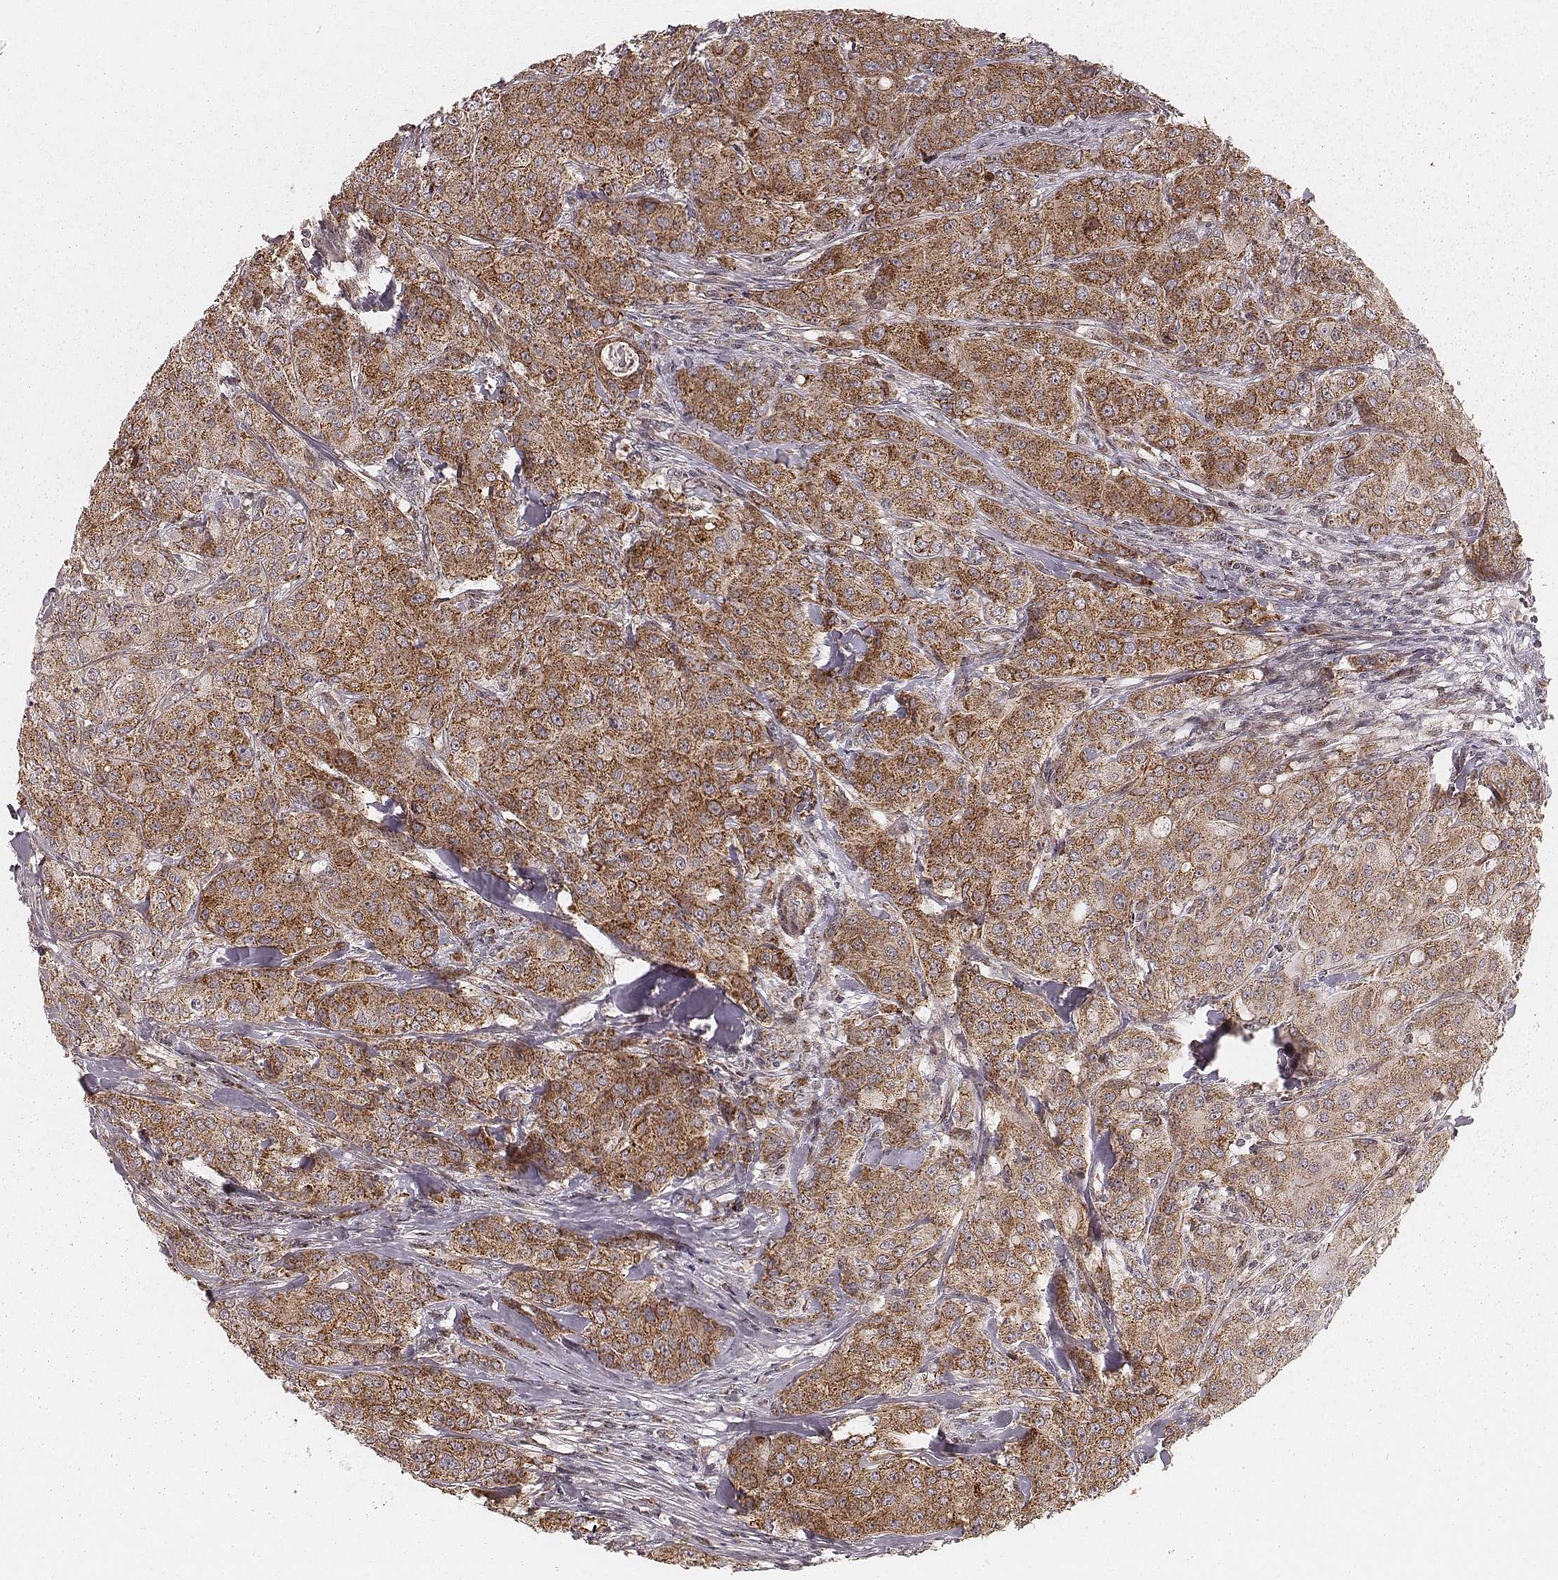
{"staining": {"intensity": "moderate", "quantity": ">75%", "location": "cytoplasmic/membranous"}, "tissue": "breast cancer", "cell_type": "Tumor cells", "image_type": "cancer", "snomed": [{"axis": "morphology", "description": "Duct carcinoma"}, {"axis": "topography", "description": "Breast"}], "caption": "A high-resolution photomicrograph shows immunohistochemistry staining of breast infiltrating ductal carcinoma, which shows moderate cytoplasmic/membranous expression in approximately >75% of tumor cells. The protein is shown in brown color, while the nuclei are stained blue.", "gene": "NDUFA7", "patient": {"sex": "female", "age": 43}}